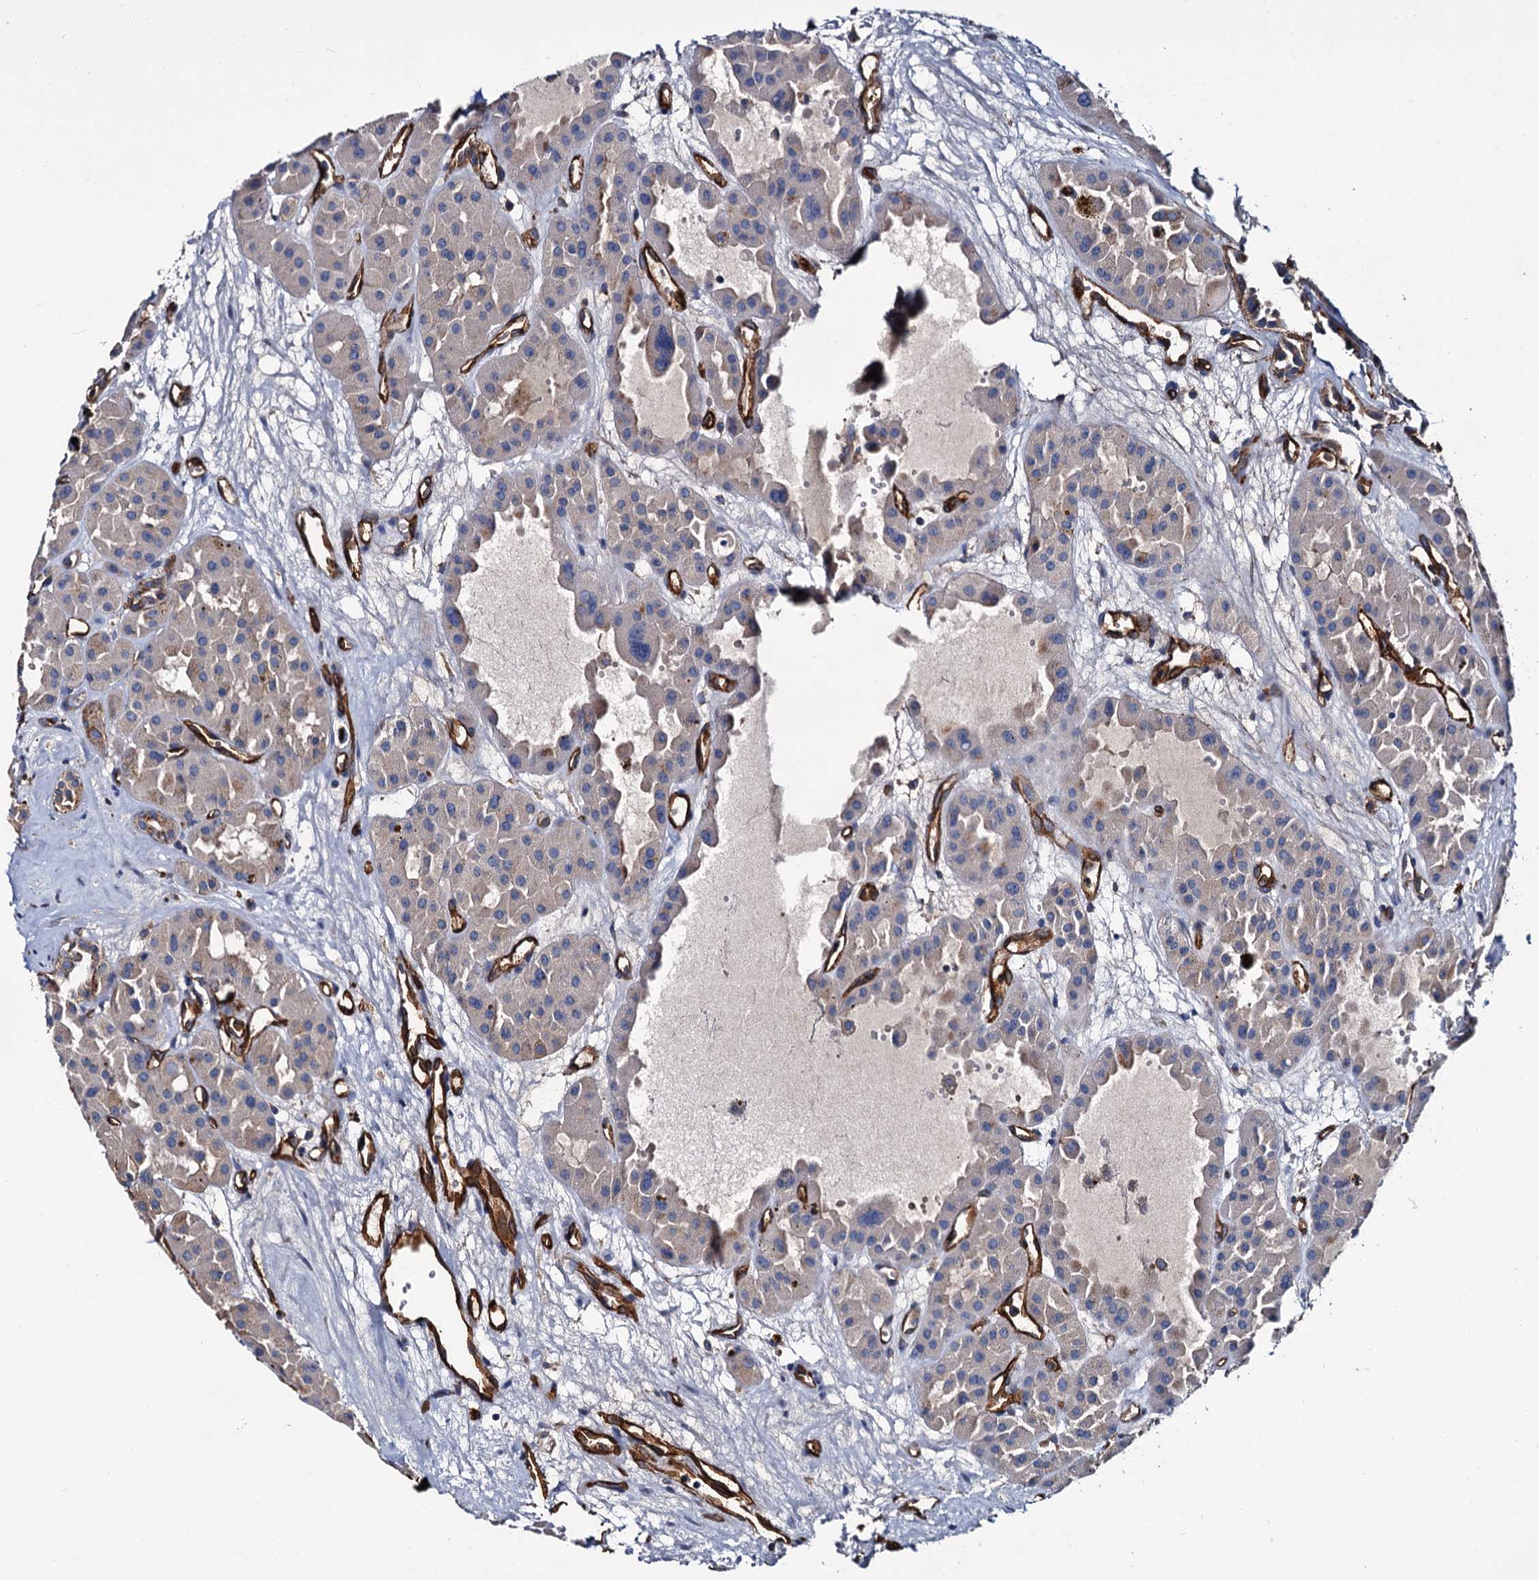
{"staining": {"intensity": "weak", "quantity": ">75%", "location": "cytoplasmic/membranous"}, "tissue": "renal cancer", "cell_type": "Tumor cells", "image_type": "cancer", "snomed": [{"axis": "morphology", "description": "Carcinoma, NOS"}, {"axis": "topography", "description": "Kidney"}], "caption": "High-power microscopy captured an immunohistochemistry (IHC) image of renal carcinoma, revealing weak cytoplasmic/membranous positivity in approximately >75% of tumor cells.", "gene": "CACNA1C", "patient": {"sex": "female", "age": 75}}